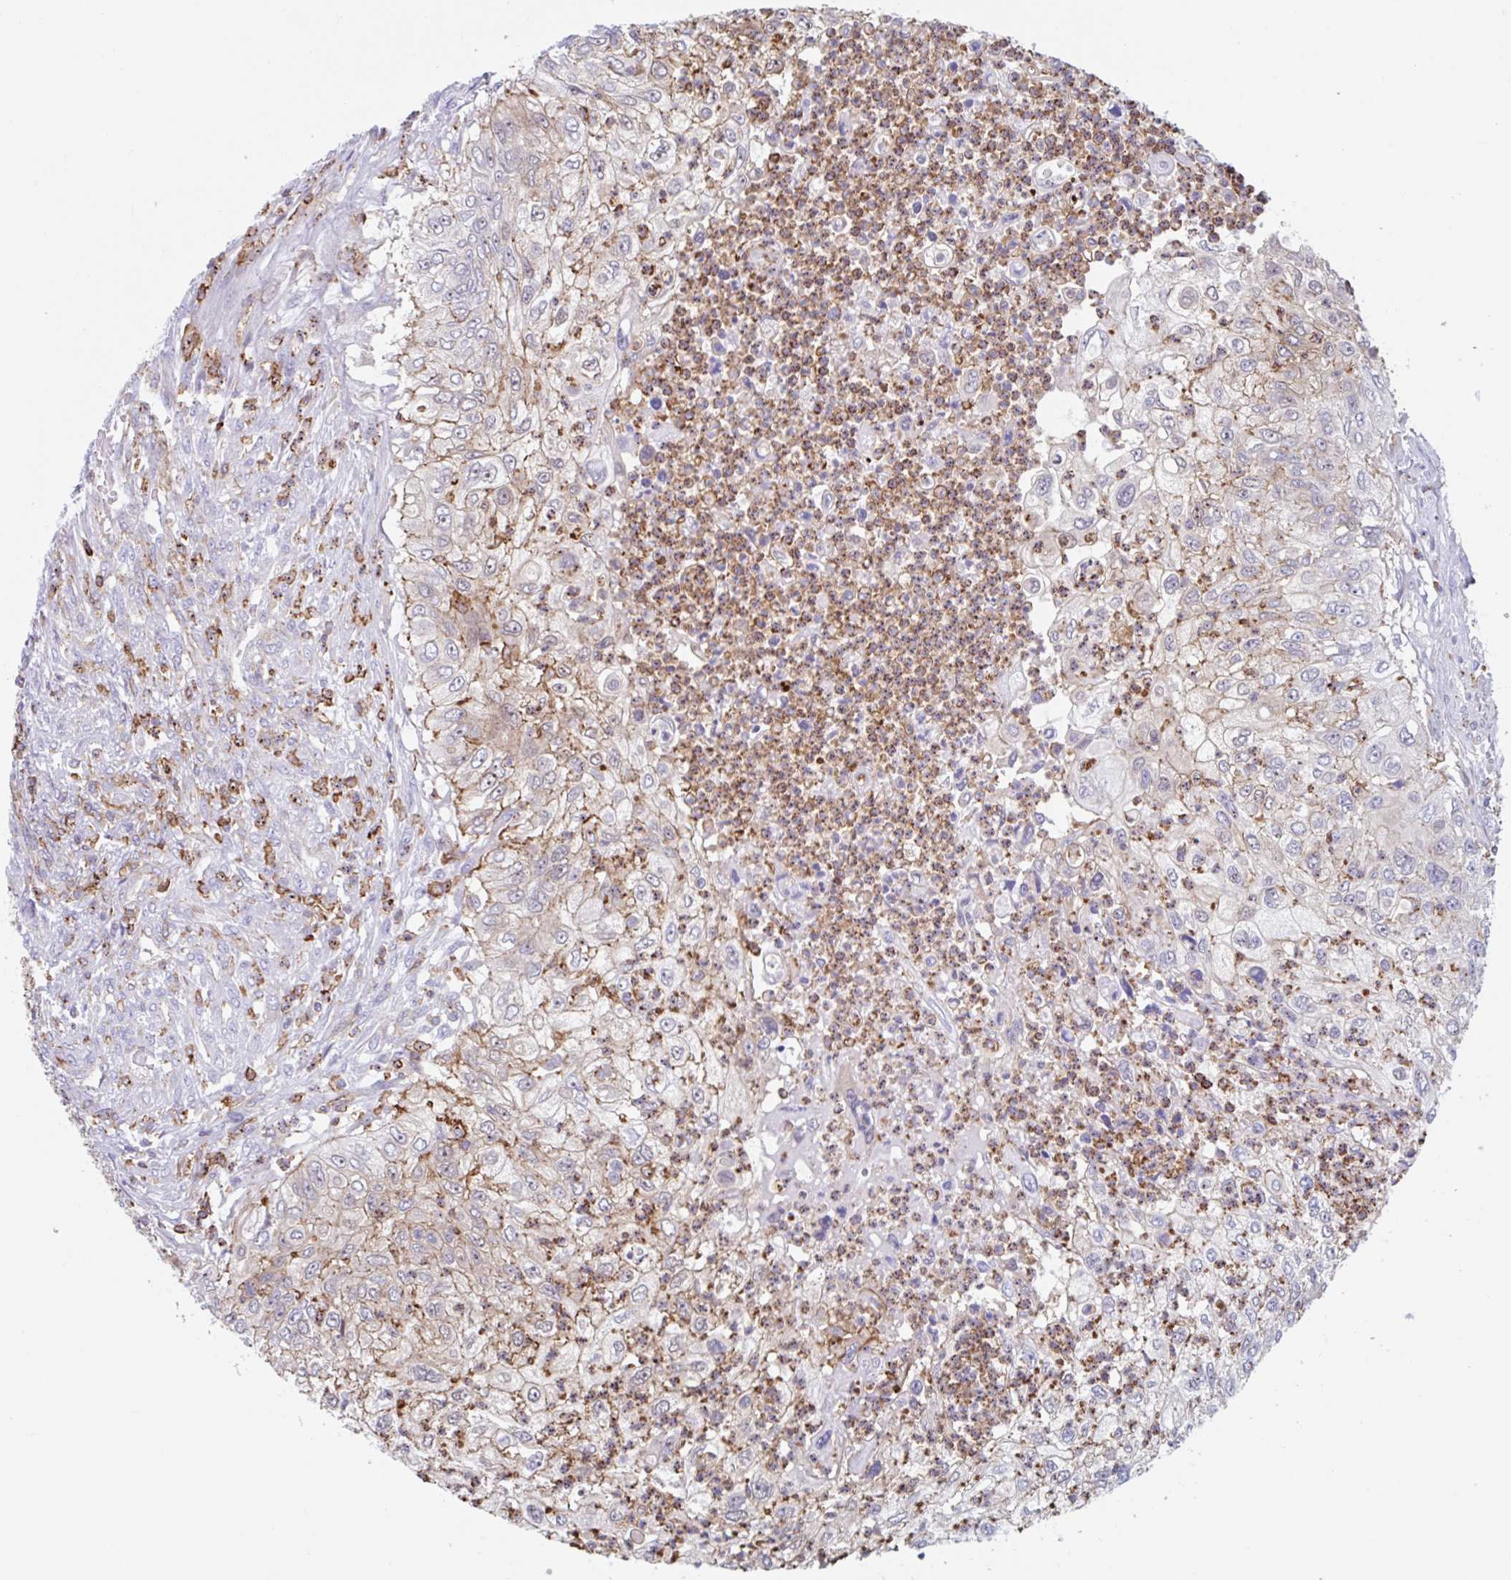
{"staining": {"intensity": "weak", "quantity": "<25%", "location": "cytoplasmic/membranous"}, "tissue": "urothelial cancer", "cell_type": "Tumor cells", "image_type": "cancer", "snomed": [{"axis": "morphology", "description": "Urothelial carcinoma, High grade"}, {"axis": "topography", "description": "Urinary bladder"}], "caption": "Immunohistochemistry (IHC) of human urothelial cancer displays no expression in tumor cells. (DAB (3,3'-diaminobenzidine) immunohistochemistry visualized using brightfield microscopy, high magnification).", "gene": "EFHD1", "patient": {"sex": "female", "age": 60}}